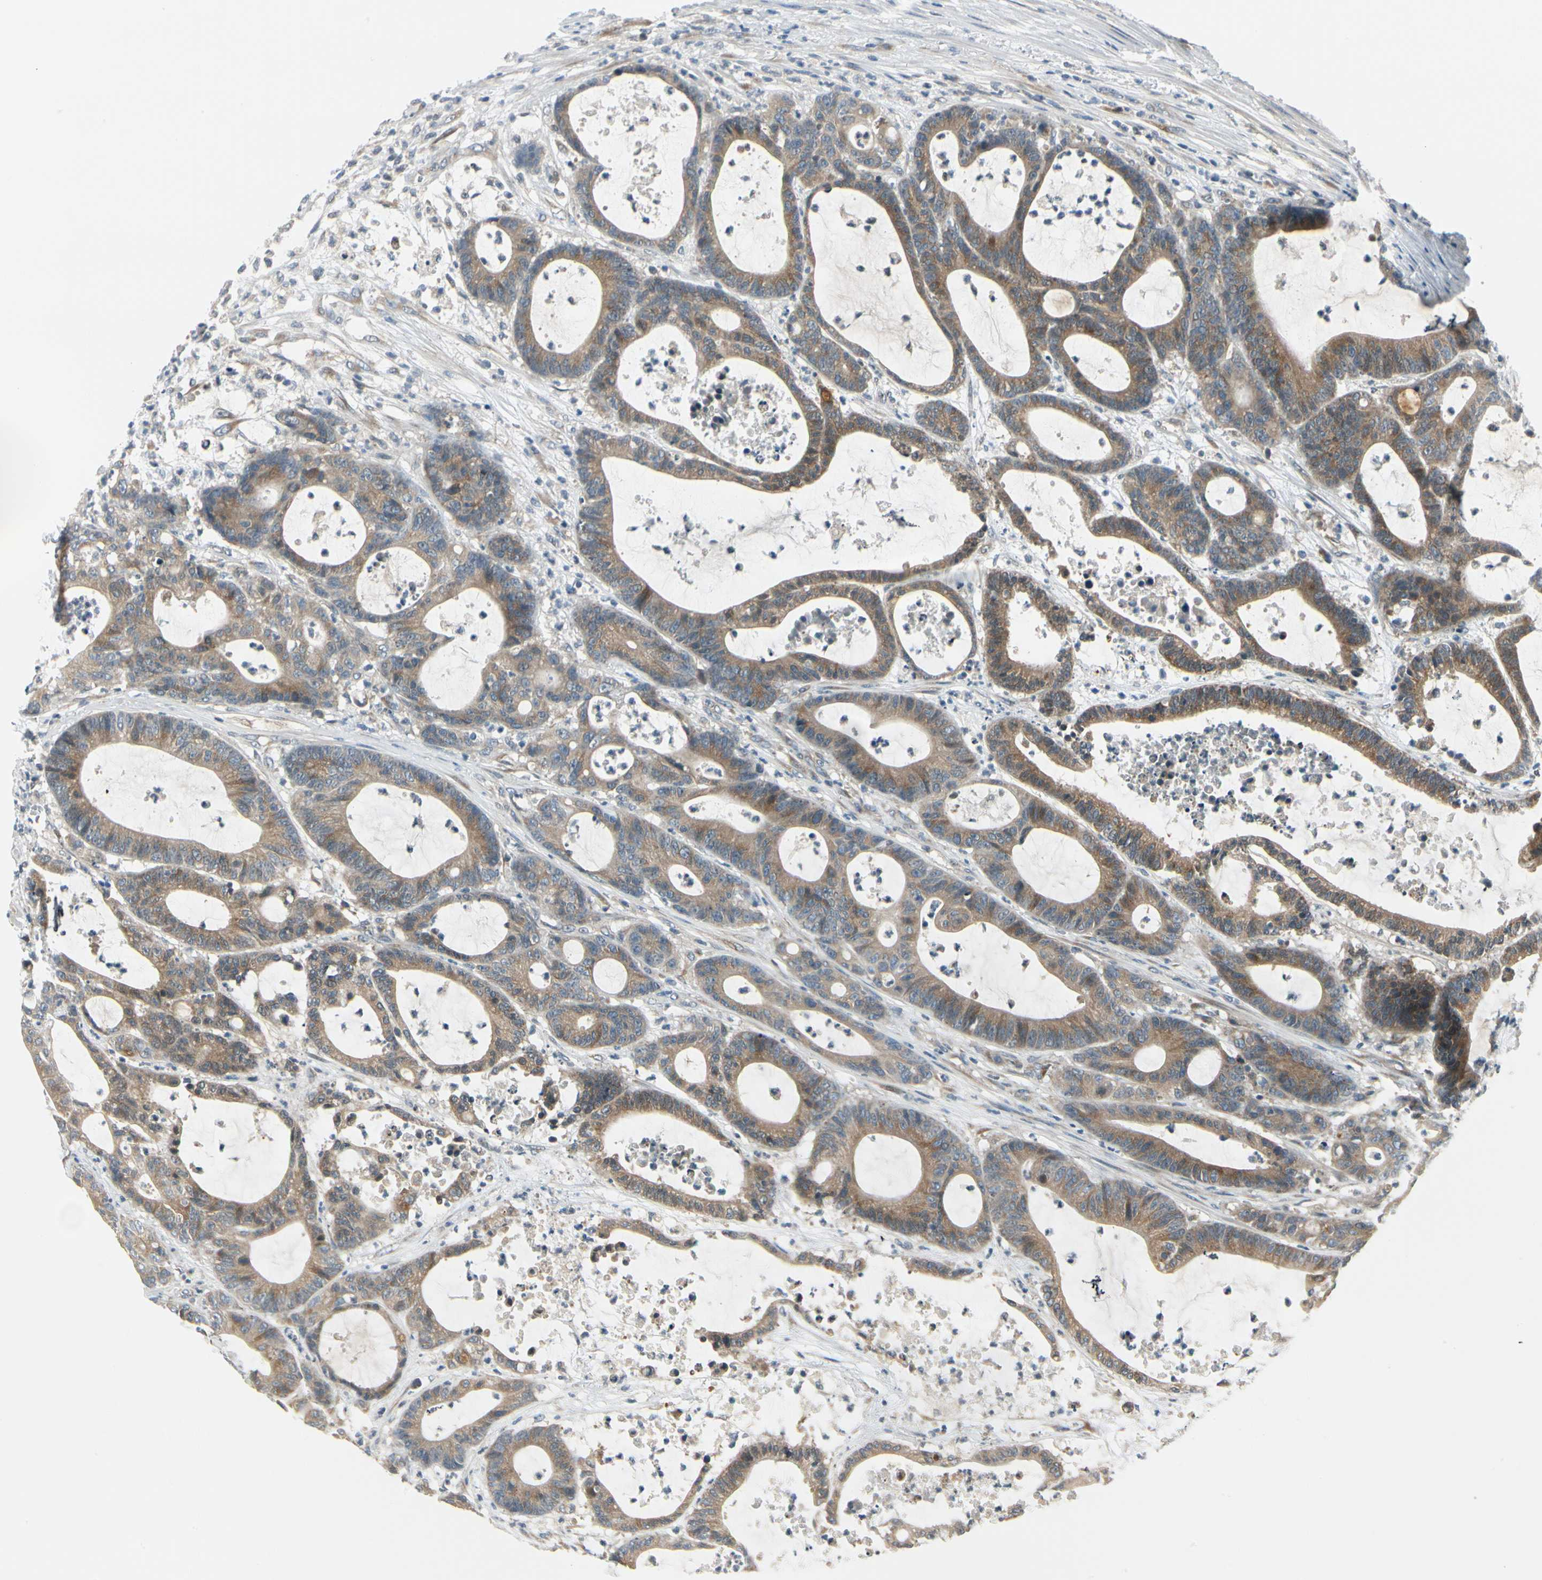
{"staining": {"intensity": "moderate", "quantity": ">75%", "location": "cytoplasmic/membranous"}, "tissue": "colorectal cancer", "cell_type": "Tumor cells", "image_type": "cancer", "snomed": [{"axis": "morphology", "description": "Adenocarcinoma, NOS"}, {"axis": "topography", "description": "Colon"}], "caption": "IHC image of colorectal cancer stained for a protein (brown), which exhibits medium levels of moderate cytoplasmic/membranous staining in approximately >75% of tumor cells.", "gene": "BNIP1", "patient": {"sex": "female", "age": 84}}